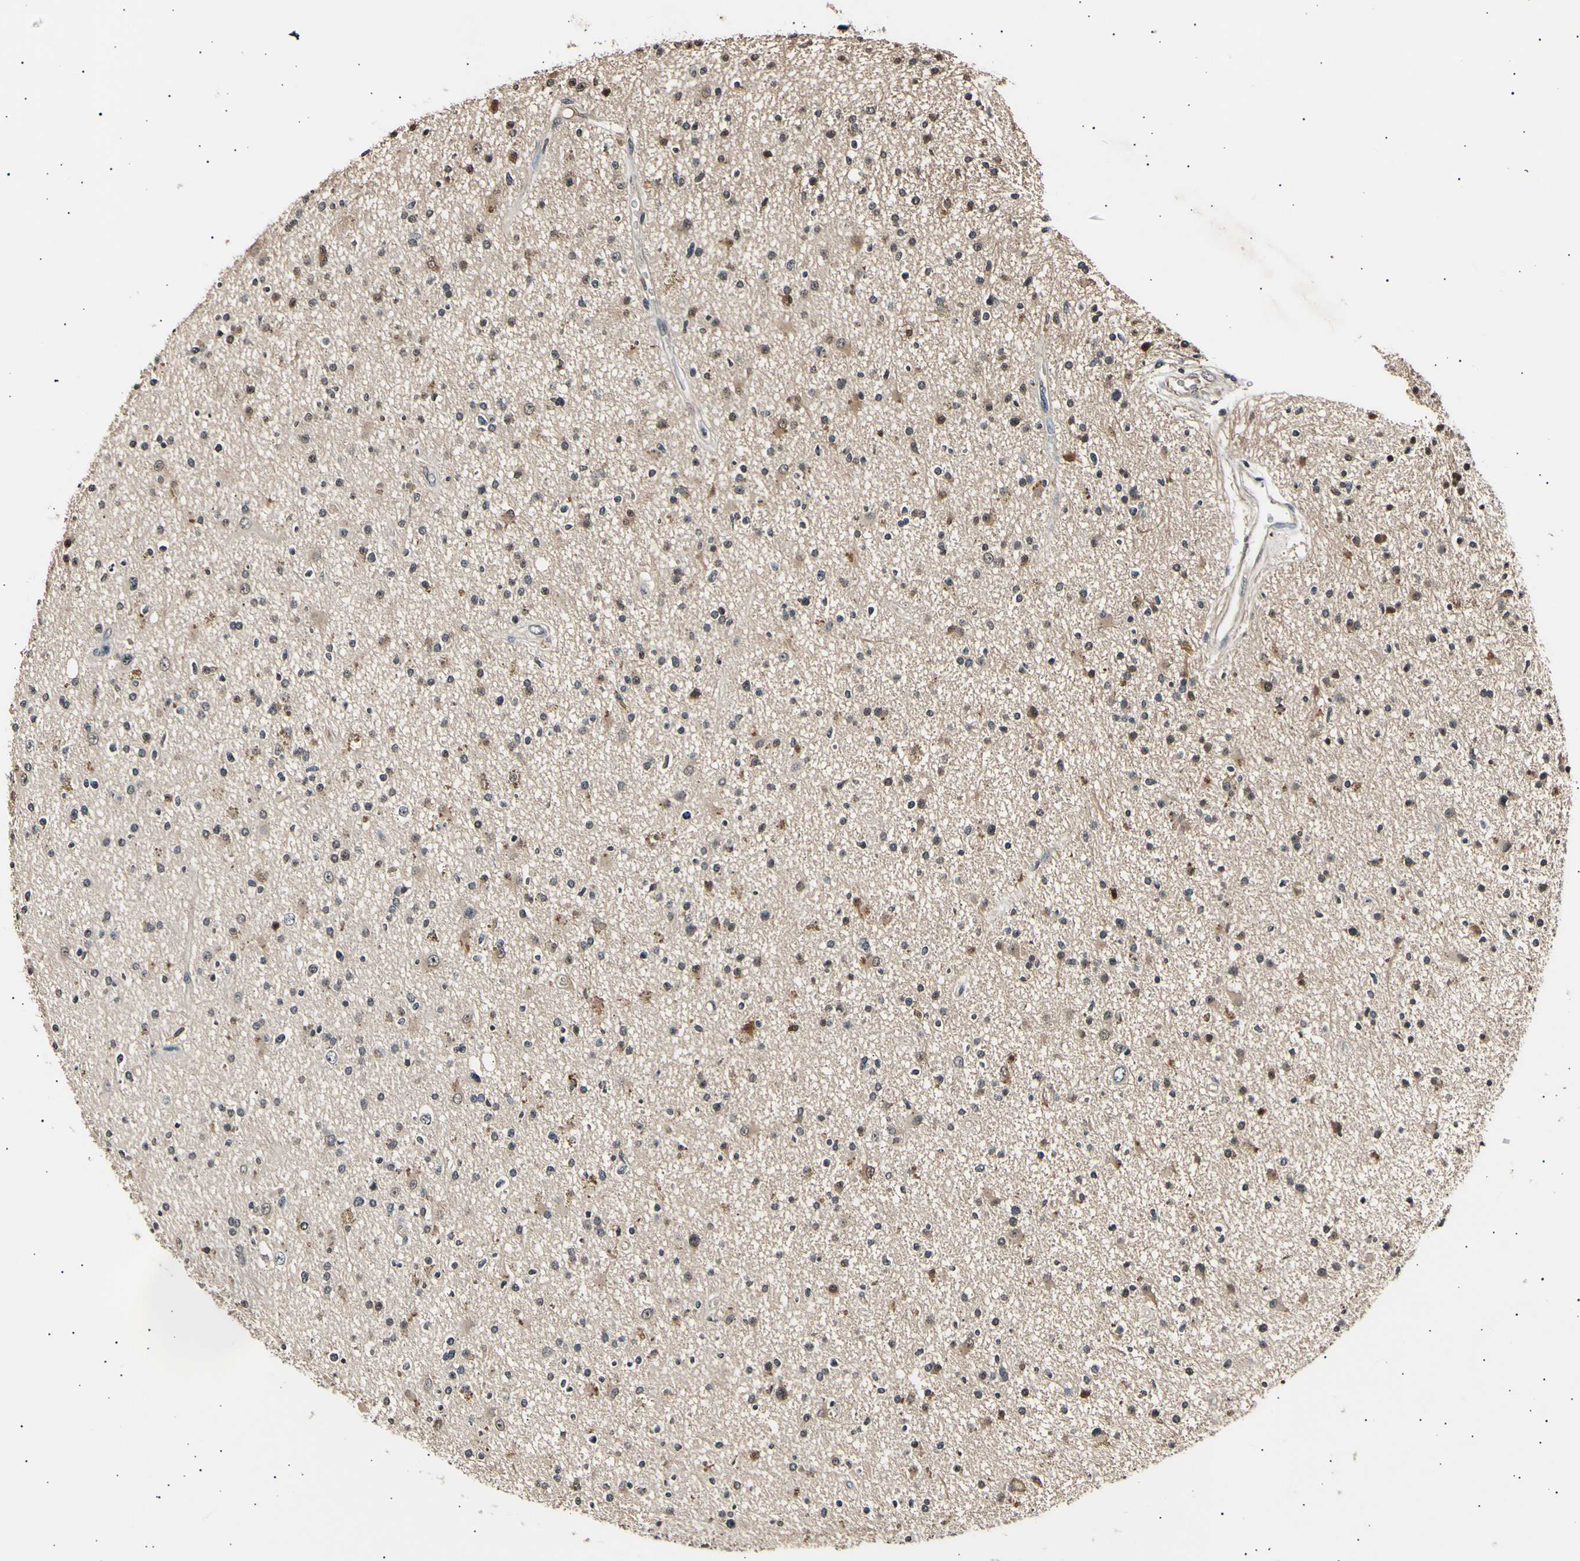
{"staining": {"intensity": "weak", "quantity": "25%-75%", "location": "cytoplasmic/membranous"}, "tissue": "glioma", "cell_type": "Tumor cells", "image_type": "cancer", "snomed": [{"axis": "morphology", "description": "Glioma, malignant, High grade"}, {"axis": "topography", "description": "Brain"}], "caption": "There is low levels of weak cytoplasmic/membranous staining in tumor cells of glioma, as demonstrated by immunohistochemical staining (brown color).", "gene": "AK1", "patient": {"sex": "male", "age": 33}}